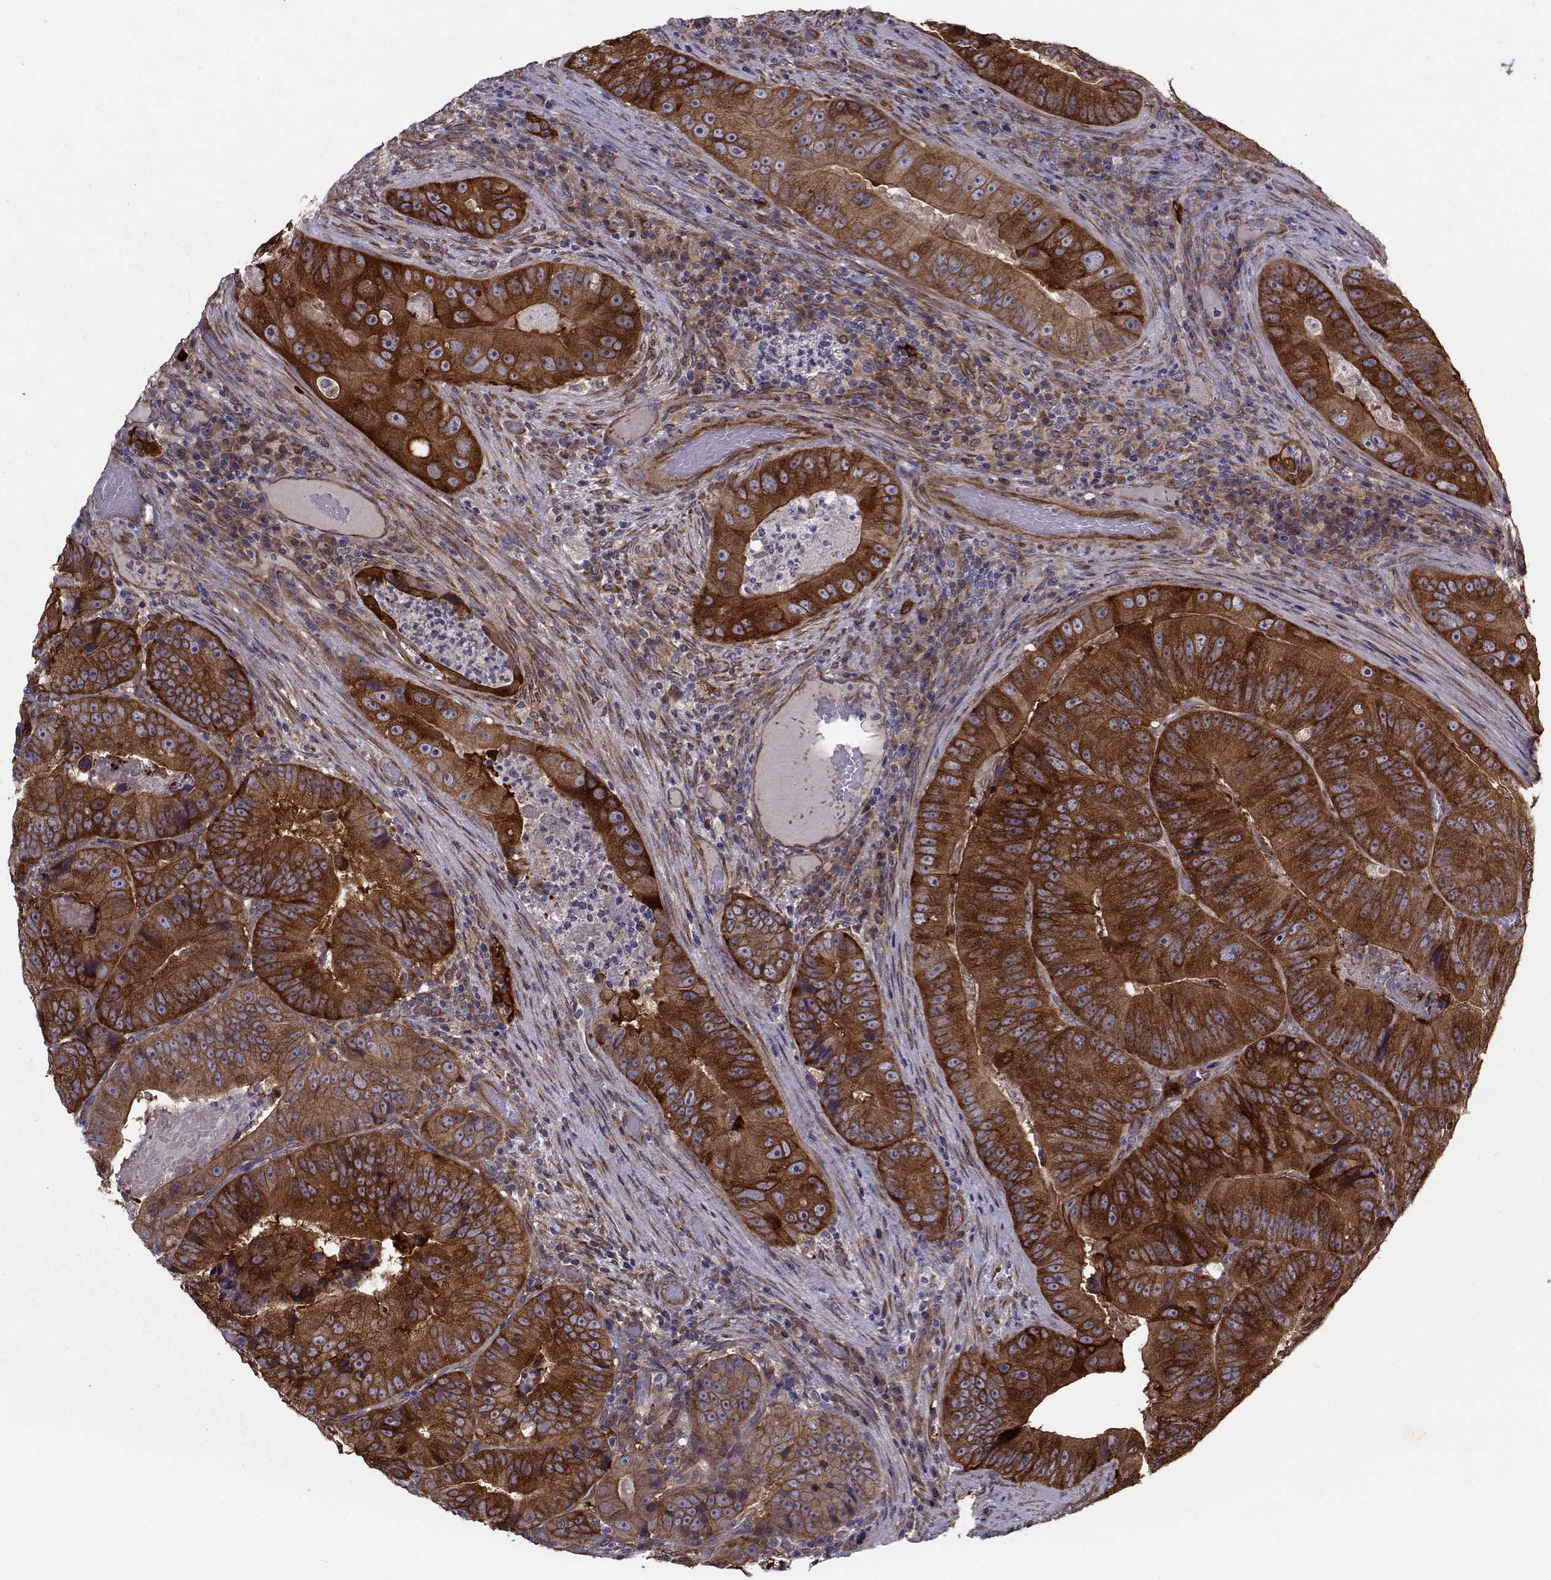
{"staining": {"intensity": "strong", "quantity": ">75%", "location": "cytoplasmic/membranous"}, "tissue": "colorectal cancer", "cell_type": "Tumor cells", "image_type": "cancer", "snomed": [{"axis": "morphology", "description": "Adenocarcinoma, NOS"}, {"axis": "topography", "description": "Colon"}], "caption": "Colorectal adenocarcinoma stained for a protein (brown) demonstrates strong cytoplasmic/membranous positive positivity in about >75% of tumor cells.", "gene": "TRIP10", "patient": {"sex": "female", "age": 86}}